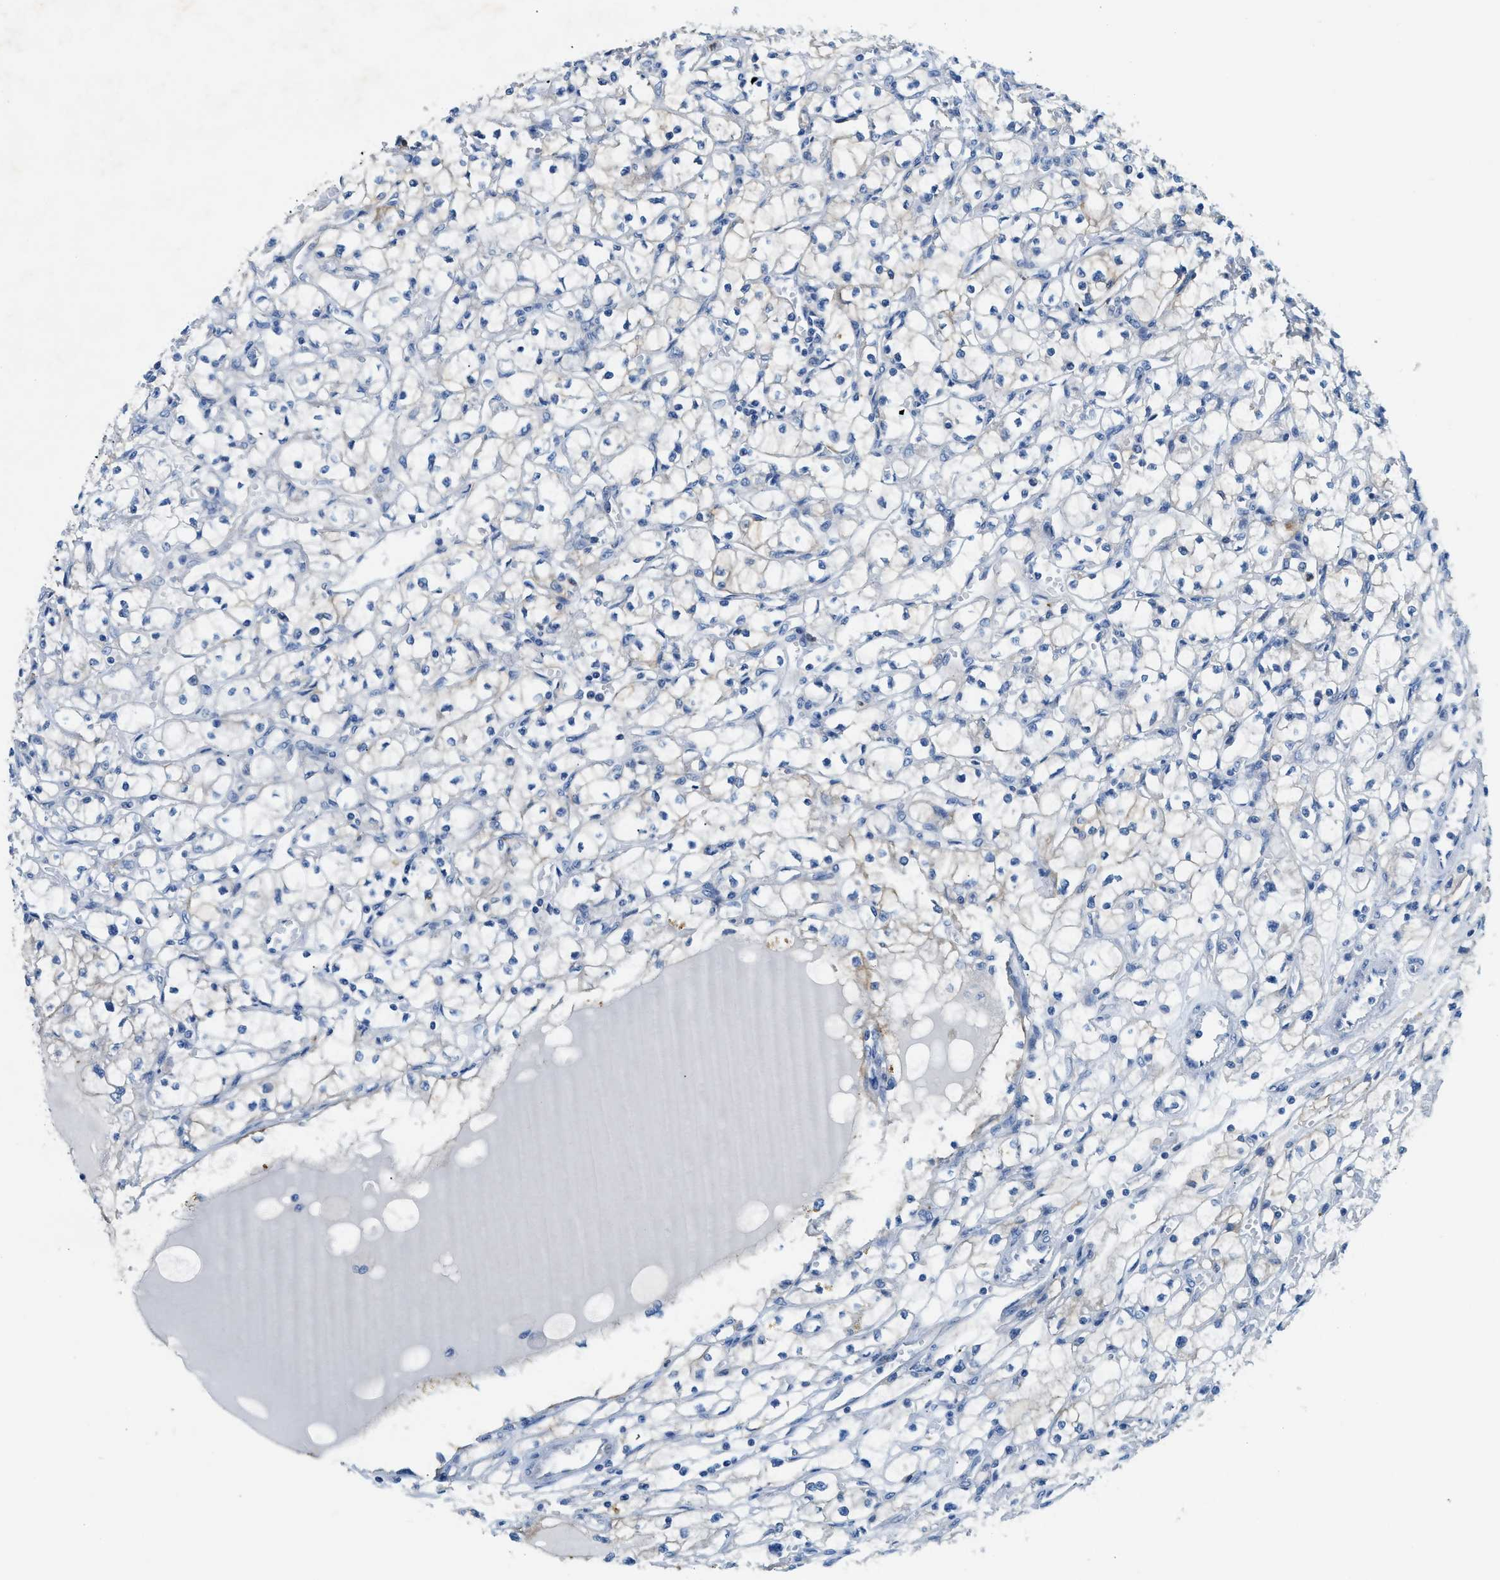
{"staining": {"intensity": "negative", "quantity": "none", "location": "none"}, "tissue": "renal cancer", "cell_type": "Tumor cells", "image_type": "cancer", "snomed": [{"axis": "morphology", "description": "Adenocarcinoma, NOS"}, {"axis": "topography", "description": "Kidney"}], "caption": "Tumor cells are negative for protein expression in human adenocarcinoma (renal).", "gene": "ZDHHC13", "patient": {"sex": "male", "age": 56}}